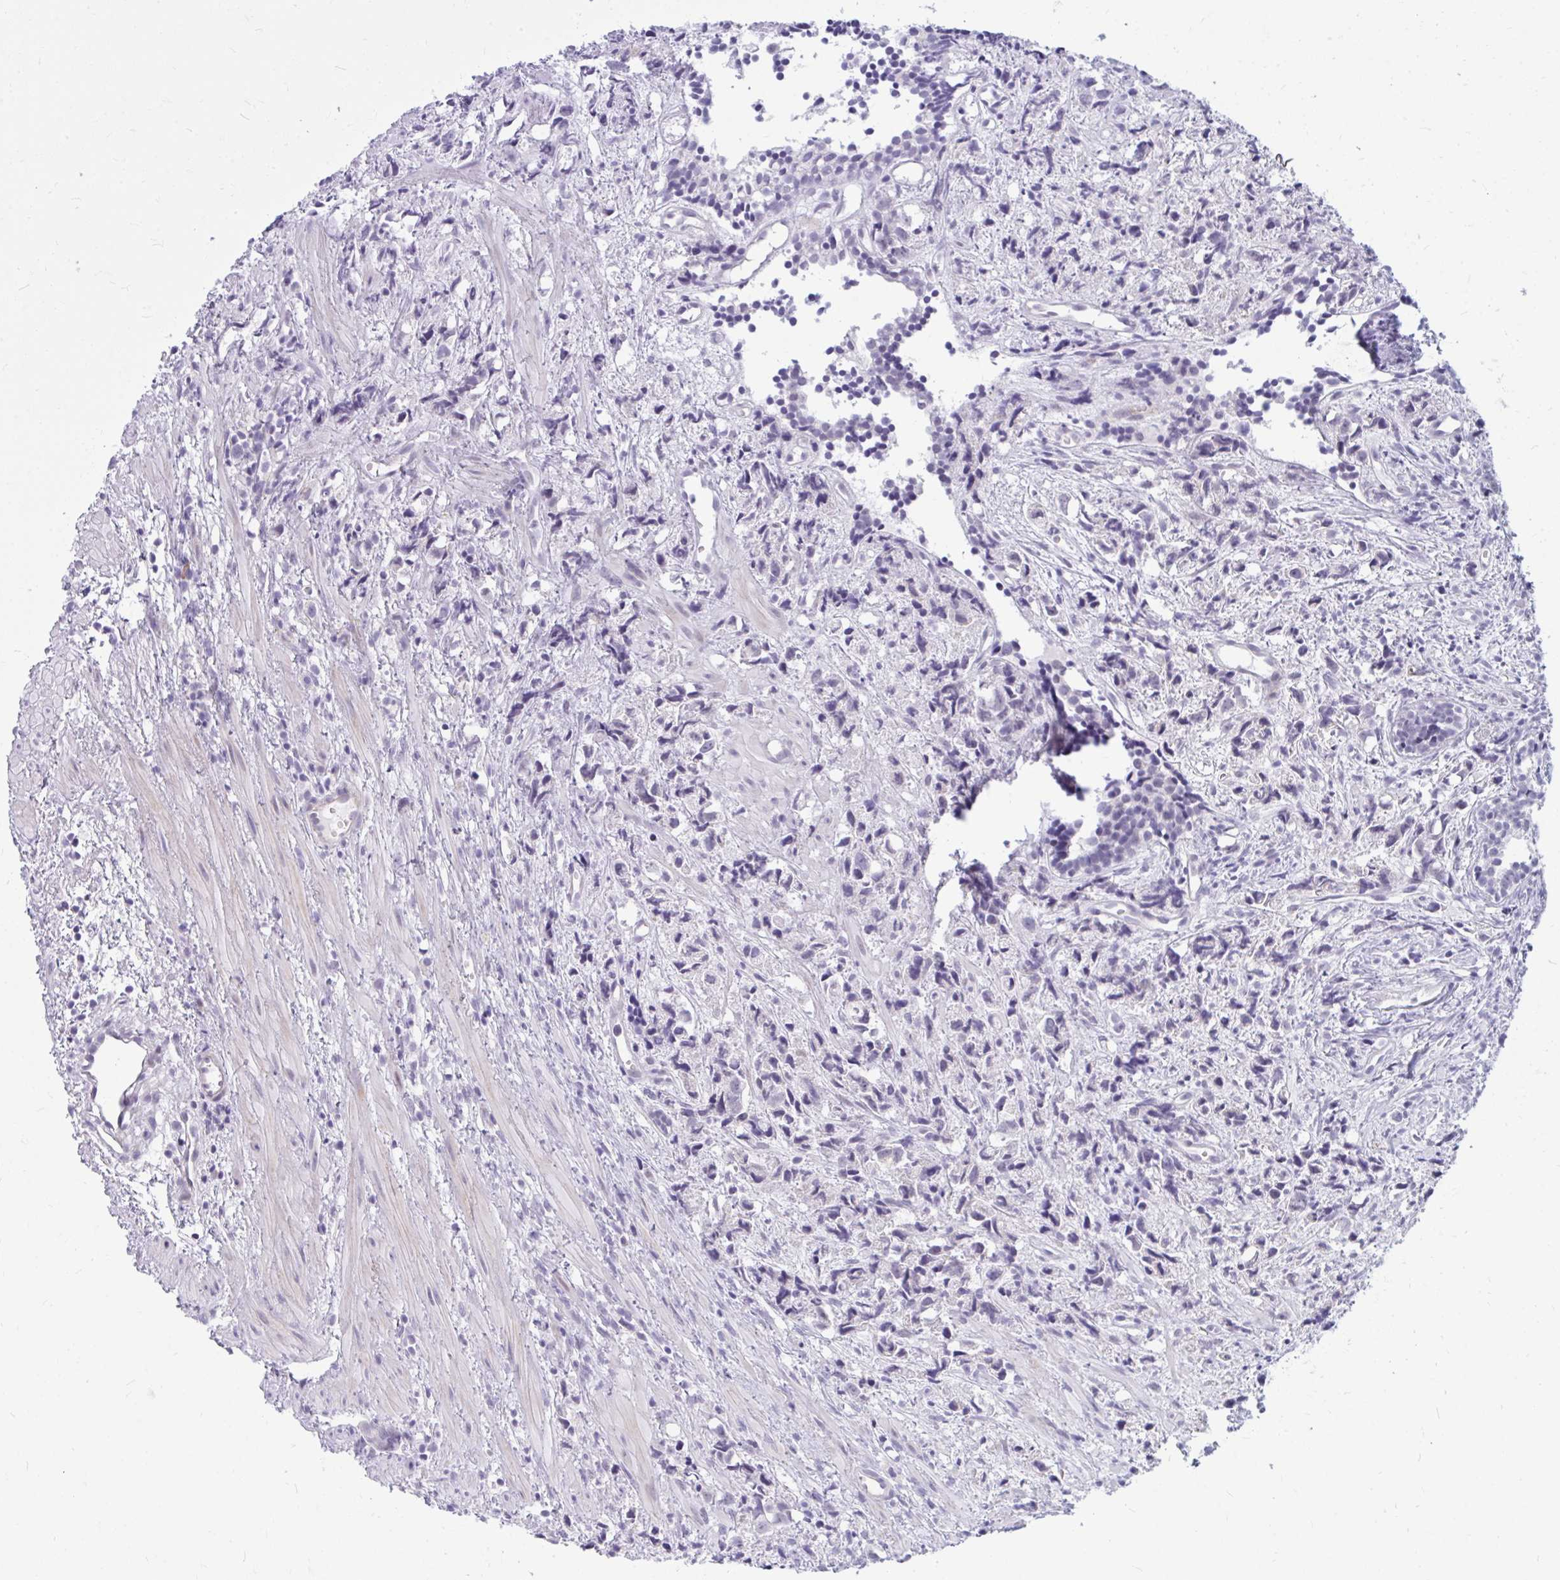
{"staining": {"intensity": "negative", "quantity": "none", "location": "none"}, "tissue": "prostate cancer", "cell_type": "Tumor cells", "image_type": "cancer", "snomed": [{"axis": "morphology", "description": "Adenocarcinoma, High grade"}, {"axis": "topography", "description": "Prostate"}], "caption": "This is an immunohistochemistry (IHC) histopathology image of human prostate cancer (adenocarcinoma (high-grade)). There is no positivity in tumor cells.", "gene": "ZSCAN25", "patient": {"sex": "male", "age": 58}}